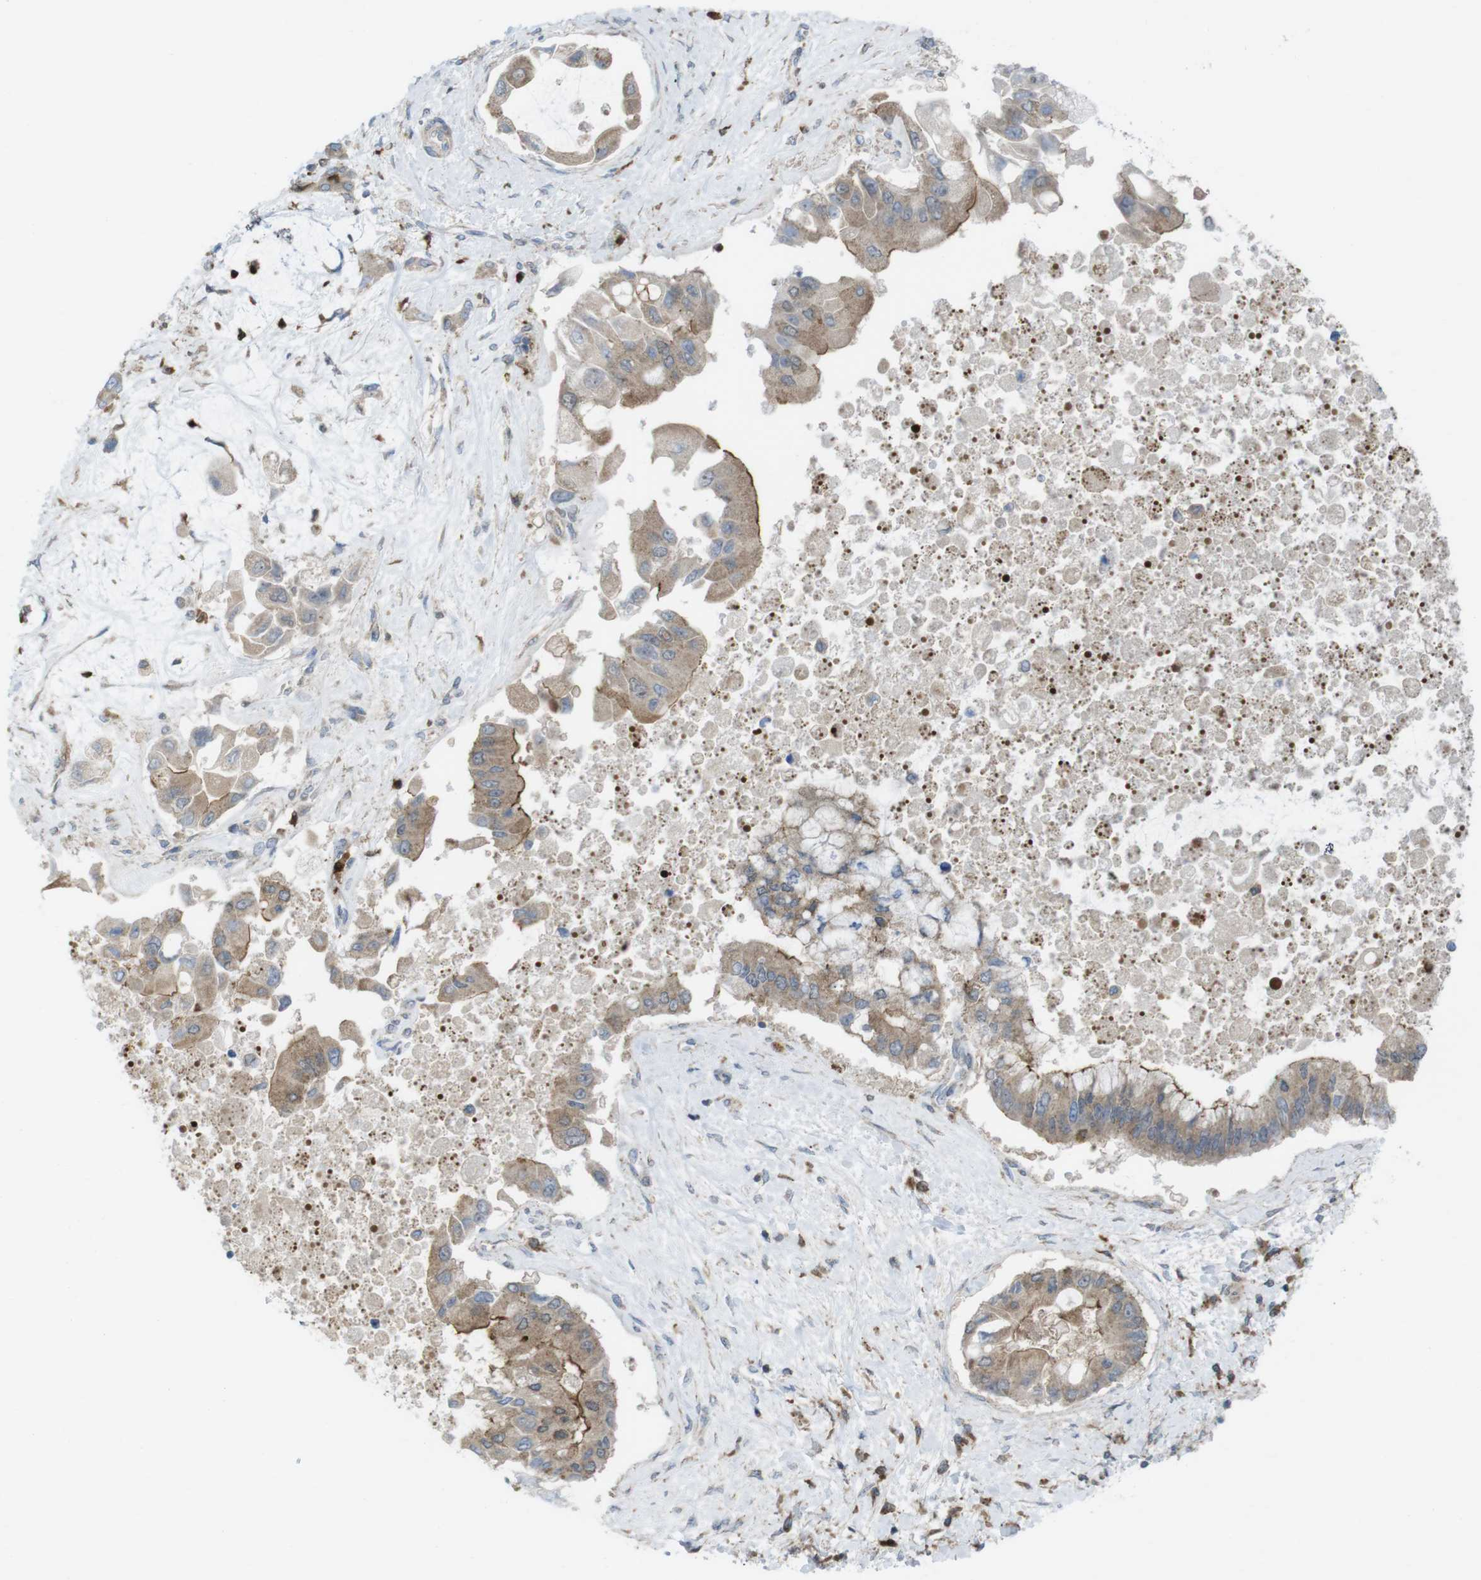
{"staining": {"intensity": "weak", "quantity": ">75%", "location": "cytoplasmic/membranous"}, "tissue": "liver cancer", "cell_type": "Tumor cells", "image_type": "cancer", "snomed": [{"axis": "morphology", "description": "Cholangiocarcinoma"}, {"axis": "topography", "description": "Liver"}], "caption": "Protein expression analysis of liver cancer displays weak cytoplasmic/membranous staining in approximately >75% of tumor cells. The staining is performed using DAB (3,3'-diaminobenzidine) brown chromogen to label protein expression. The nuclei are counter-stained blue using hematoxylin.", "gene": "PRKCD", "patient": {"sex": "male", "age": 50}}